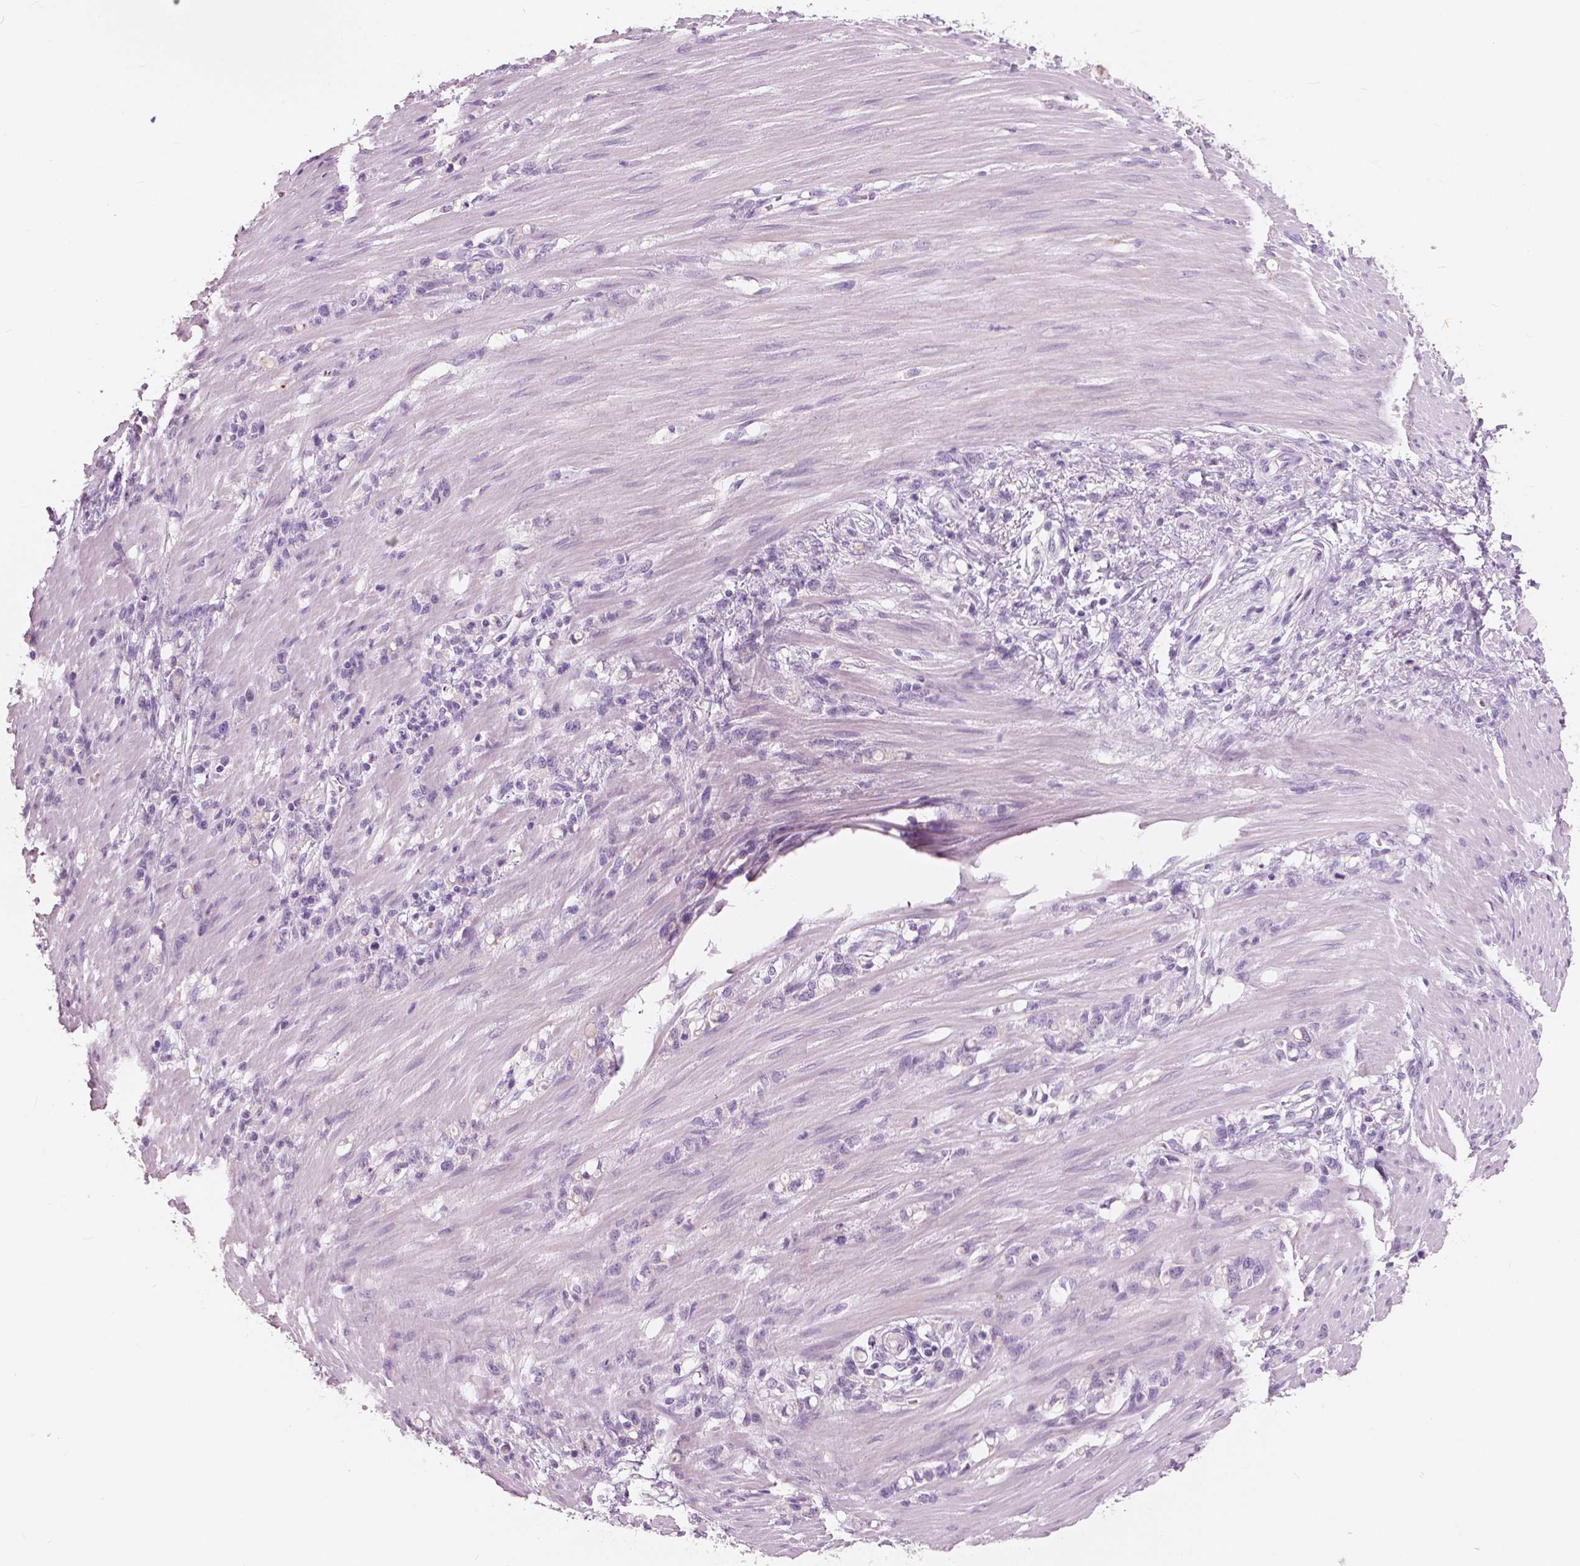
{"staining": {"intensity": "negative", "quantity": "none", "location": "none"}, "tissue": "stomach cancer", "cell_type": "Tumor cells", "image_type": "cancer", "snomed": [{"axis": "morphology", "description": "Adenocarcinoma, NOS"}, {"axis": "topography", "description": "Stomach"}], "caption": "The micrograph demonstrates no staining of tumor cells in stomach cancer (adenocarcinoma). Nuclei are stained in blue.", "gene": "A4GNT", "patient": {"sex": "female", "age": 84}}